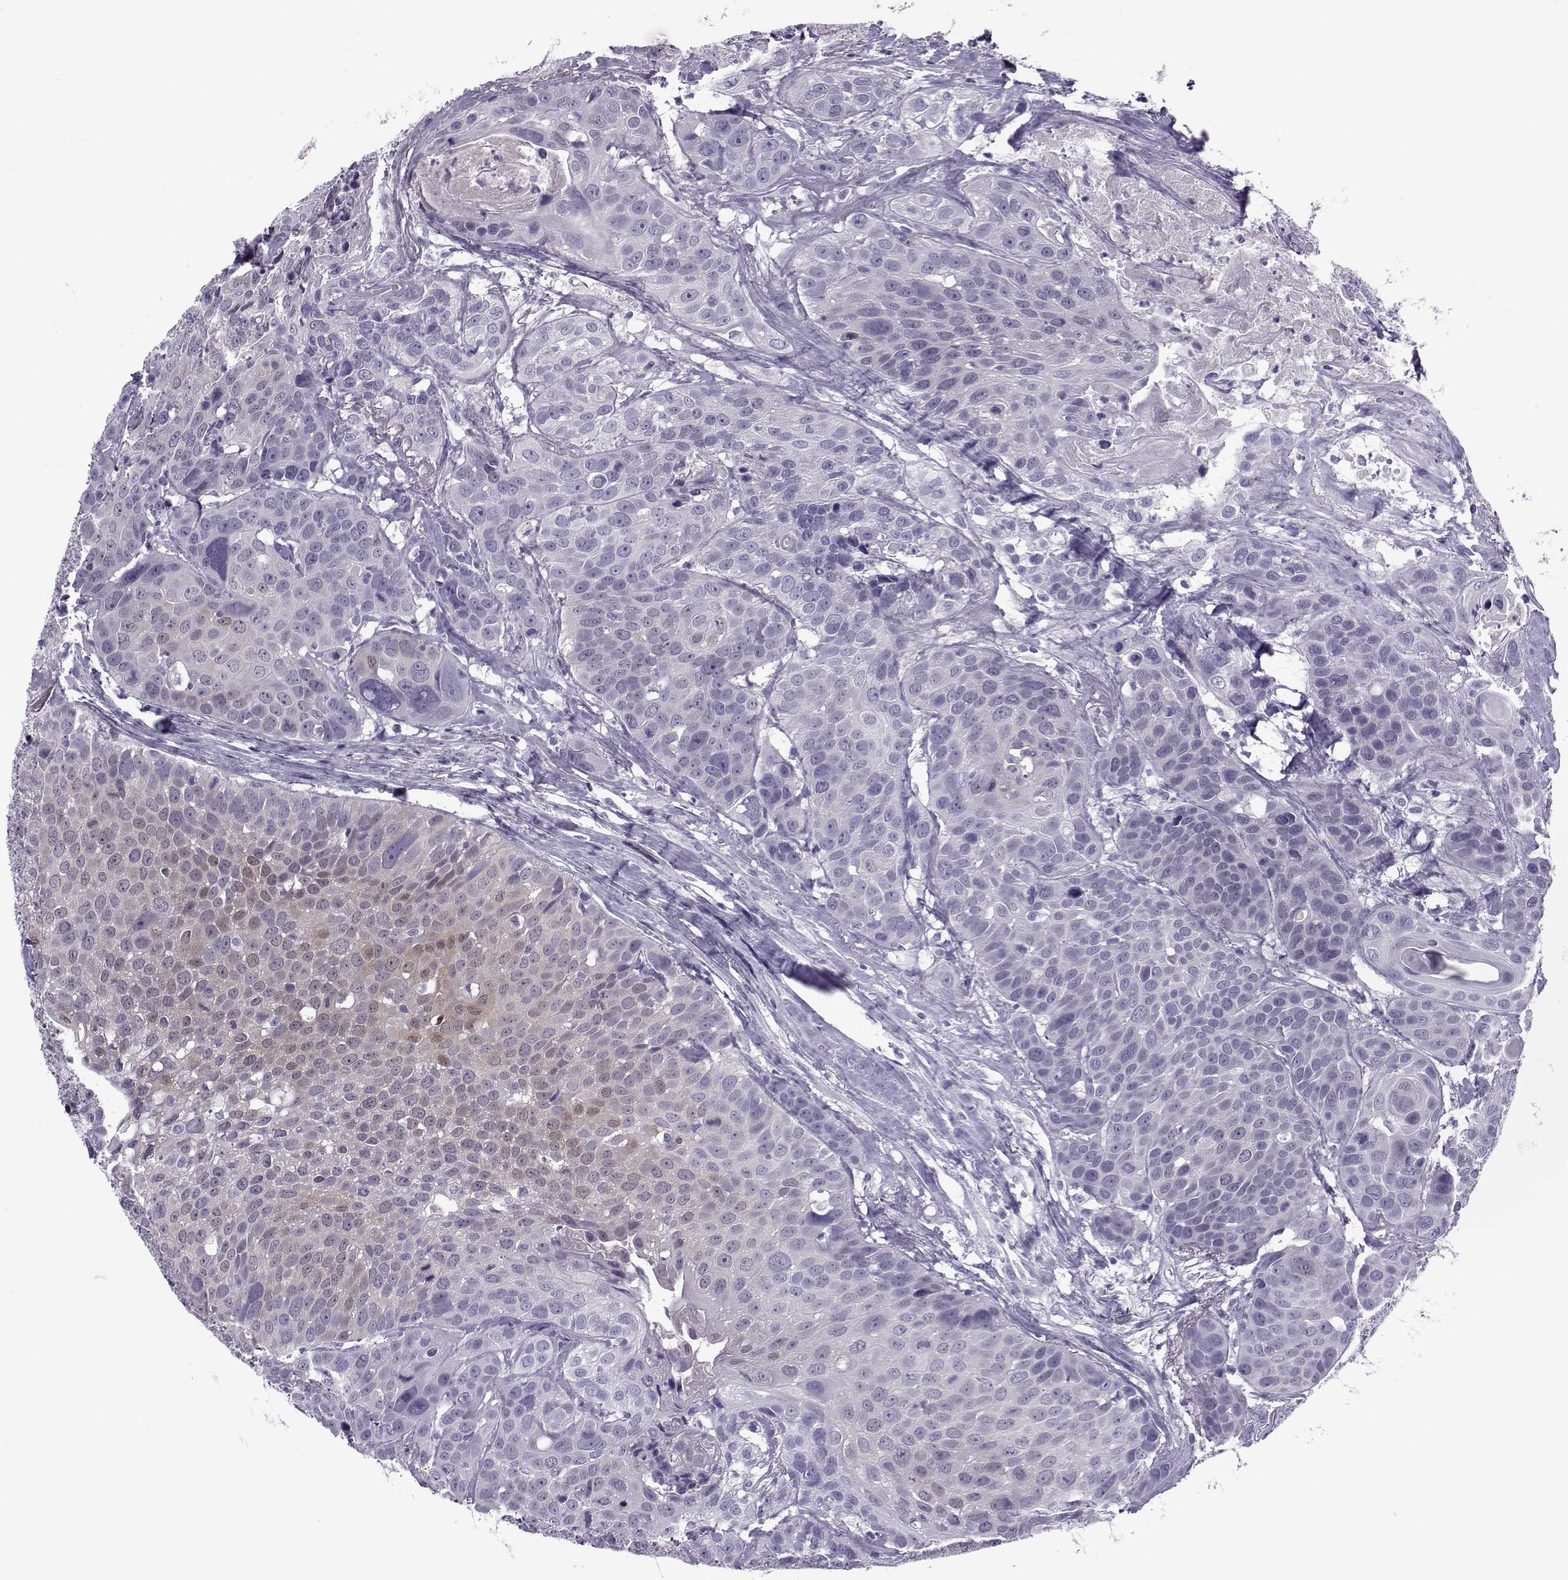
{"staining": {"intensity": "weak", "quantity": "<25%", "location": "cytoplasmic/membranous"}, "tissue": "head and neck cancer", "cell_type": "Tumor cells", "image_type": "cancer", "snomed": [{"axis": "morphology", "description": "Squamous cell carcinoma, NOS"}, {"axis": "topography", "description": "Oral tissue"}, {"axis": "topography", "description": "Head-Neck"}], "caption": "This is a image of immunohistochemistry staining of head and neck cancer, which shows no expression in tumor cells.", "gene": "OIP5", "patient": {"sex": "male", "age": 56}}